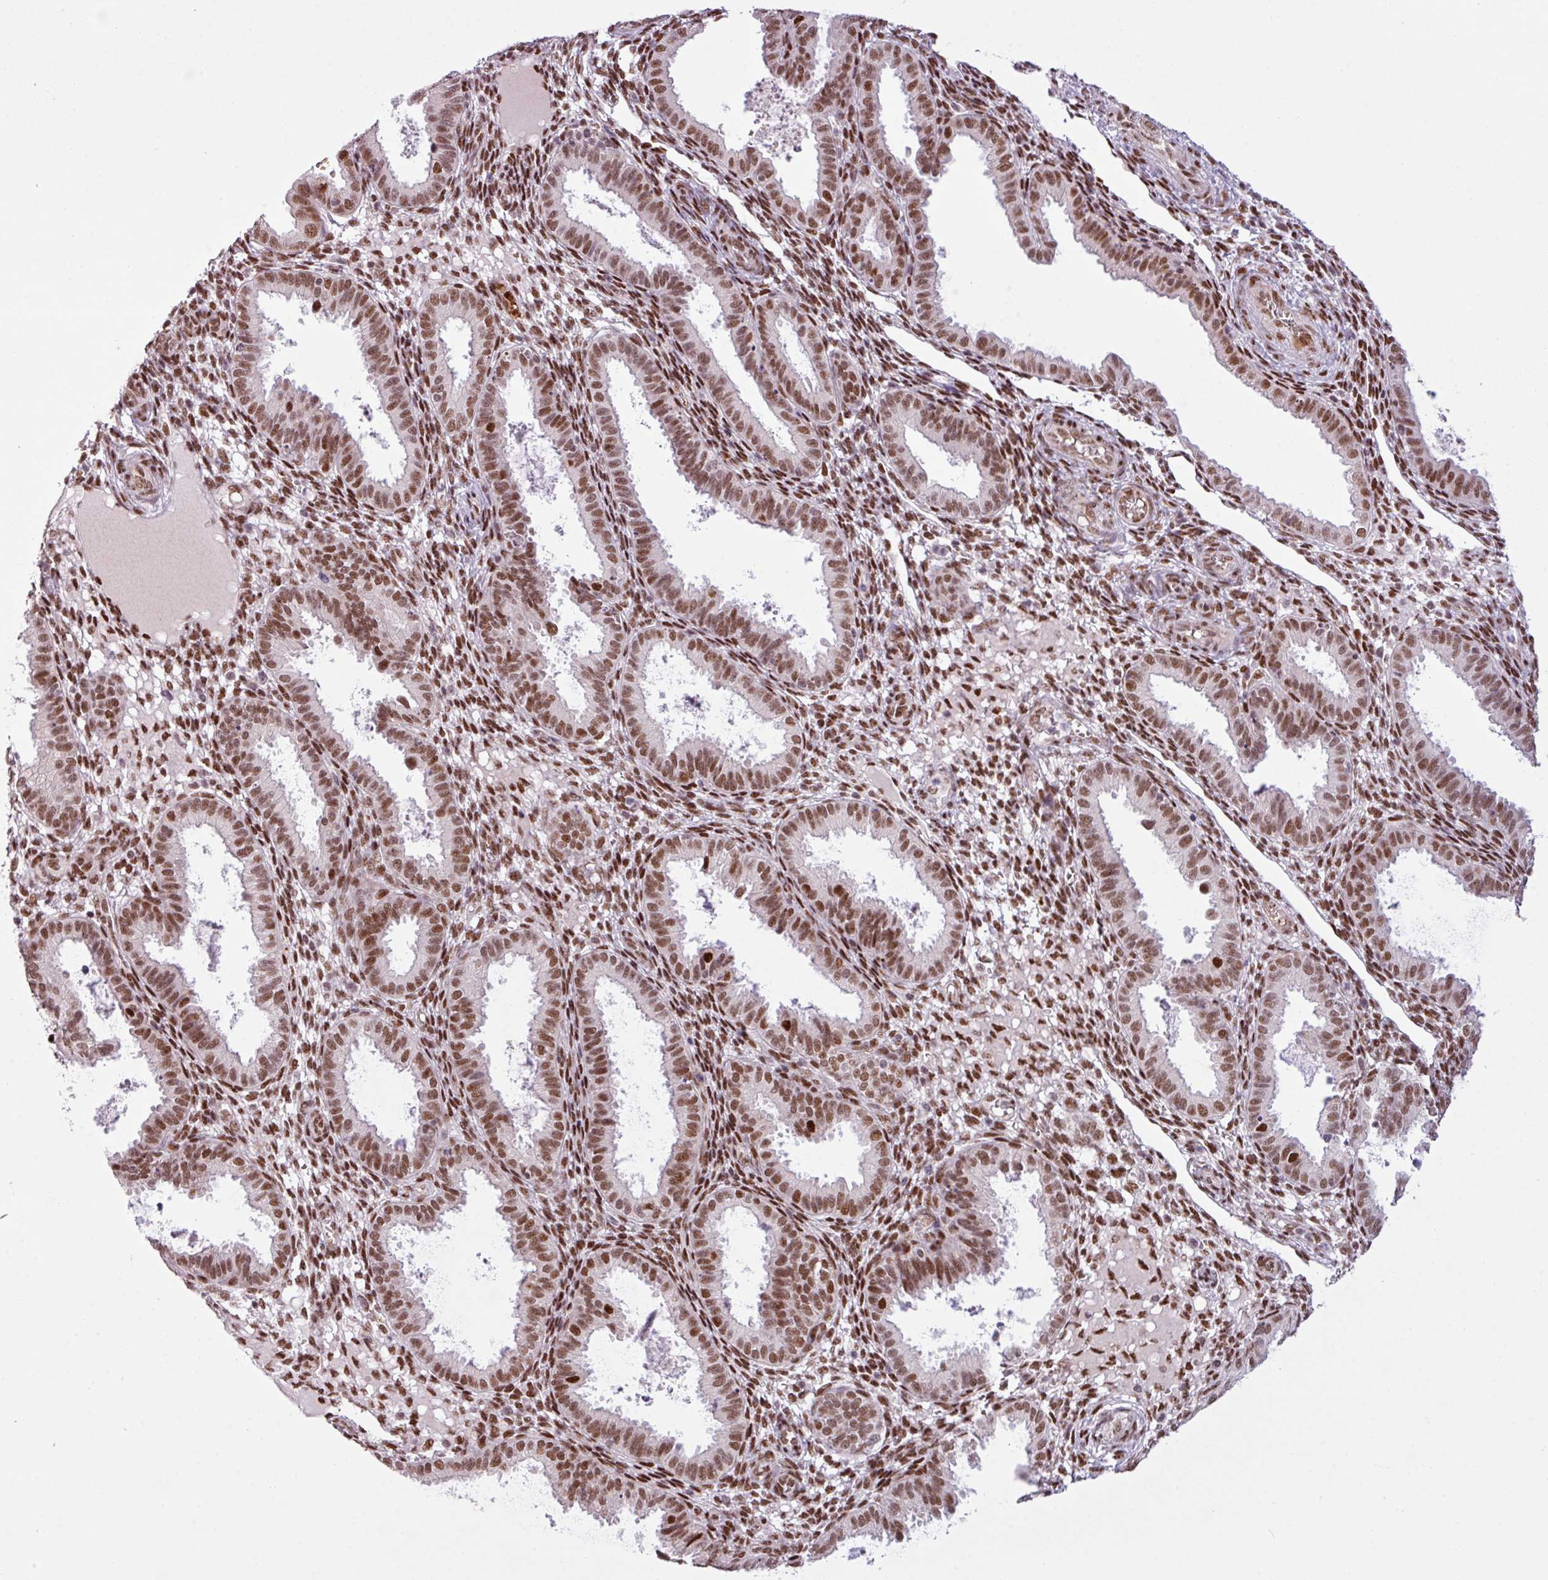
{"staining": {"intensity": "moderate", "quantity": ">75%", "location": "nuclear"}, "tissue": "endometrium", "cell_type": "Cells in endometrial stroma", "image_type": "normal", "snomed": [{"axis": "morphology", "description": "Normal tissue, NOS"}, {"axis": "topography", "description": "Endometrium"}], "caption": "A photomicrograph of human endometrium stained for a protein exhibits moderate nuclear brown staining in cells in endometrial stroma.", "gene": "PRDM5", "patient": {"sex": "female", "age": 33}}